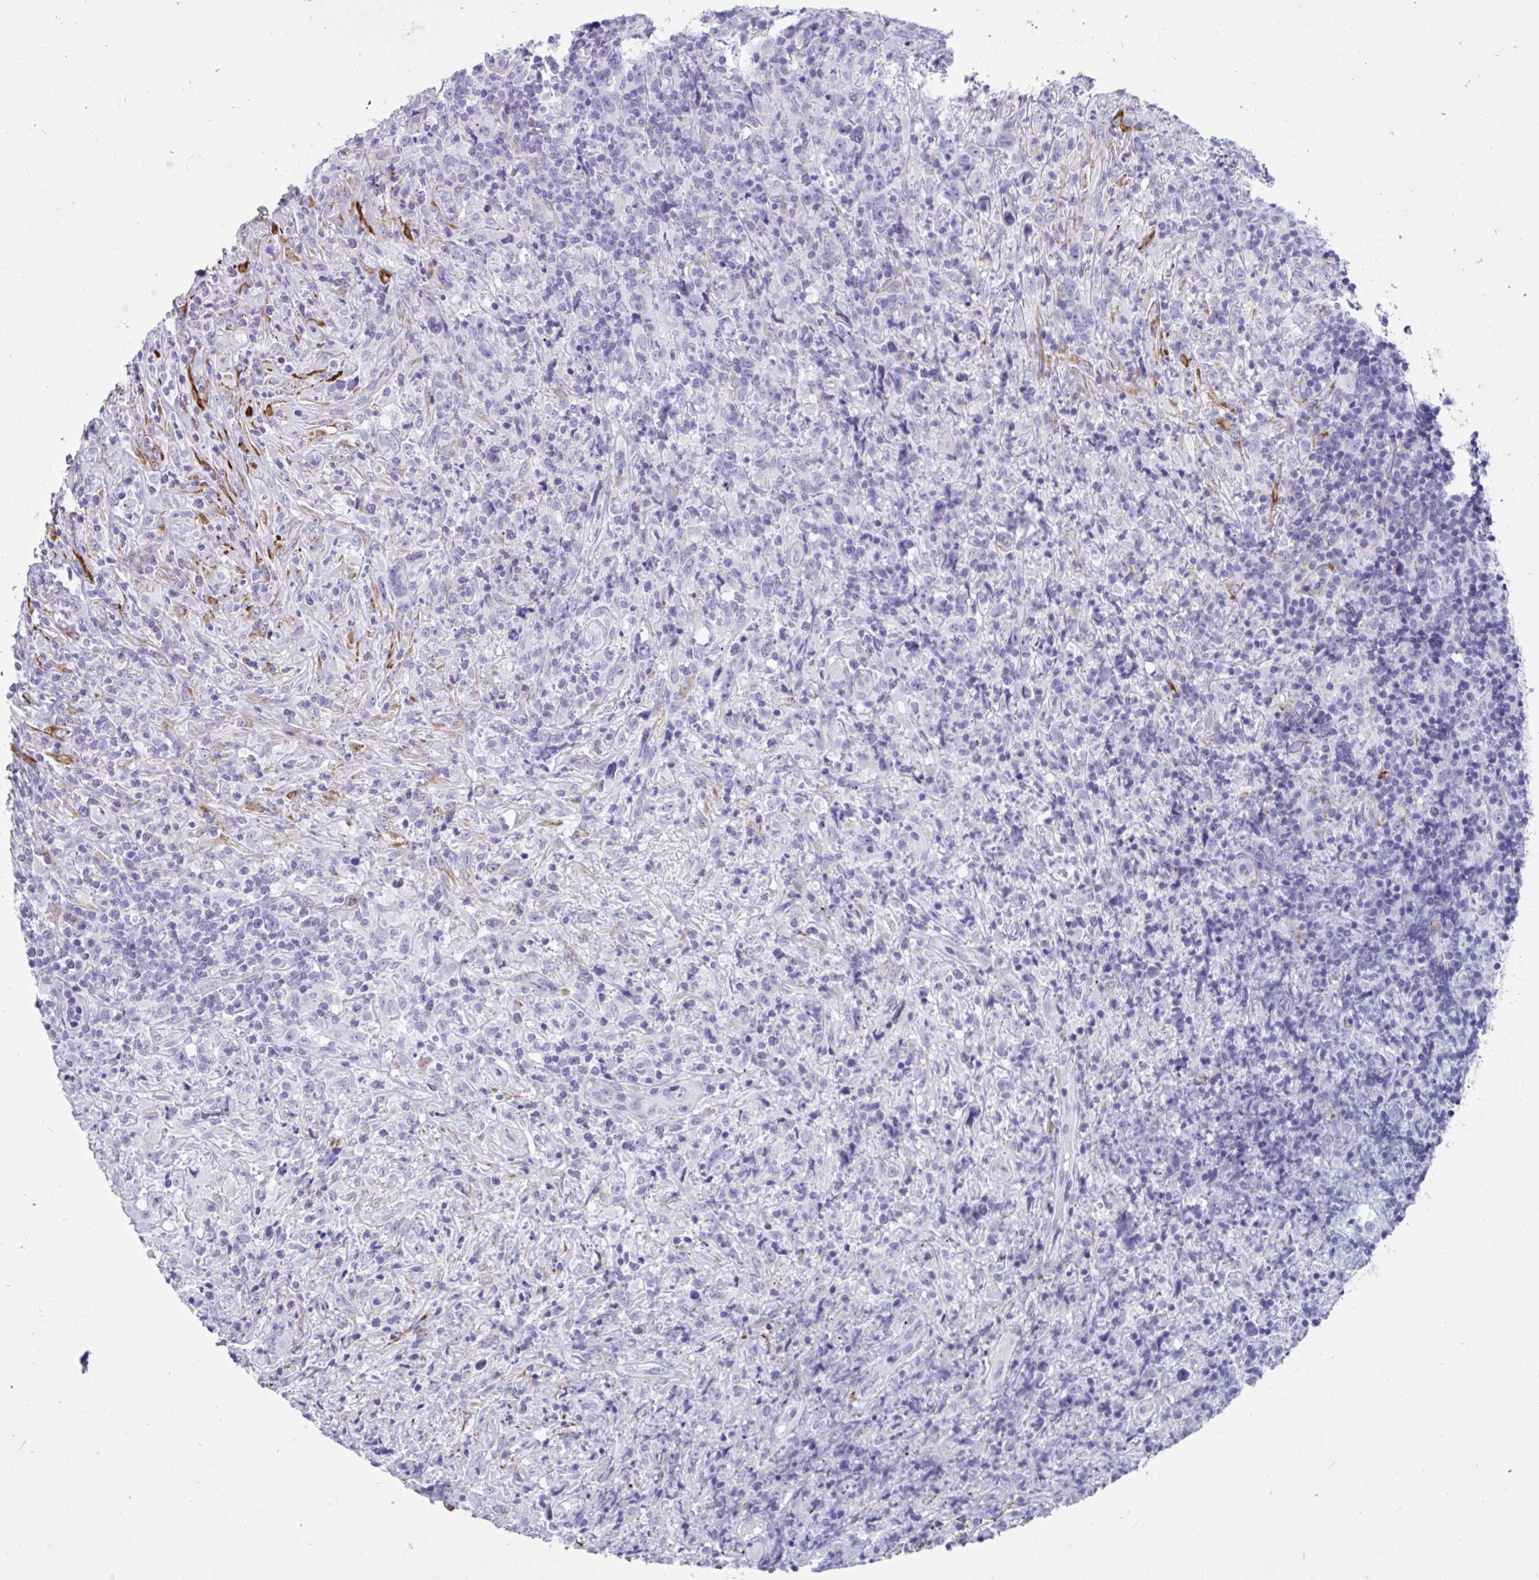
{"staining": {"intensity": "negative", "quantity": "none", "location": "none"}, "tissue": "lymphoma", "cell_type": "Tumor cells", "image_type": "cancer", "snomed": [{"axis": "morphology", "description": "Hodgkin's disease, NOS"}, {"axis": "topography", "description": "Lymph node"}], "caption": "There is no significant expression in tumor cells of lymphoma.", "gene": "GRXCR2", "patient": {"sex": "female", "age": 18}}